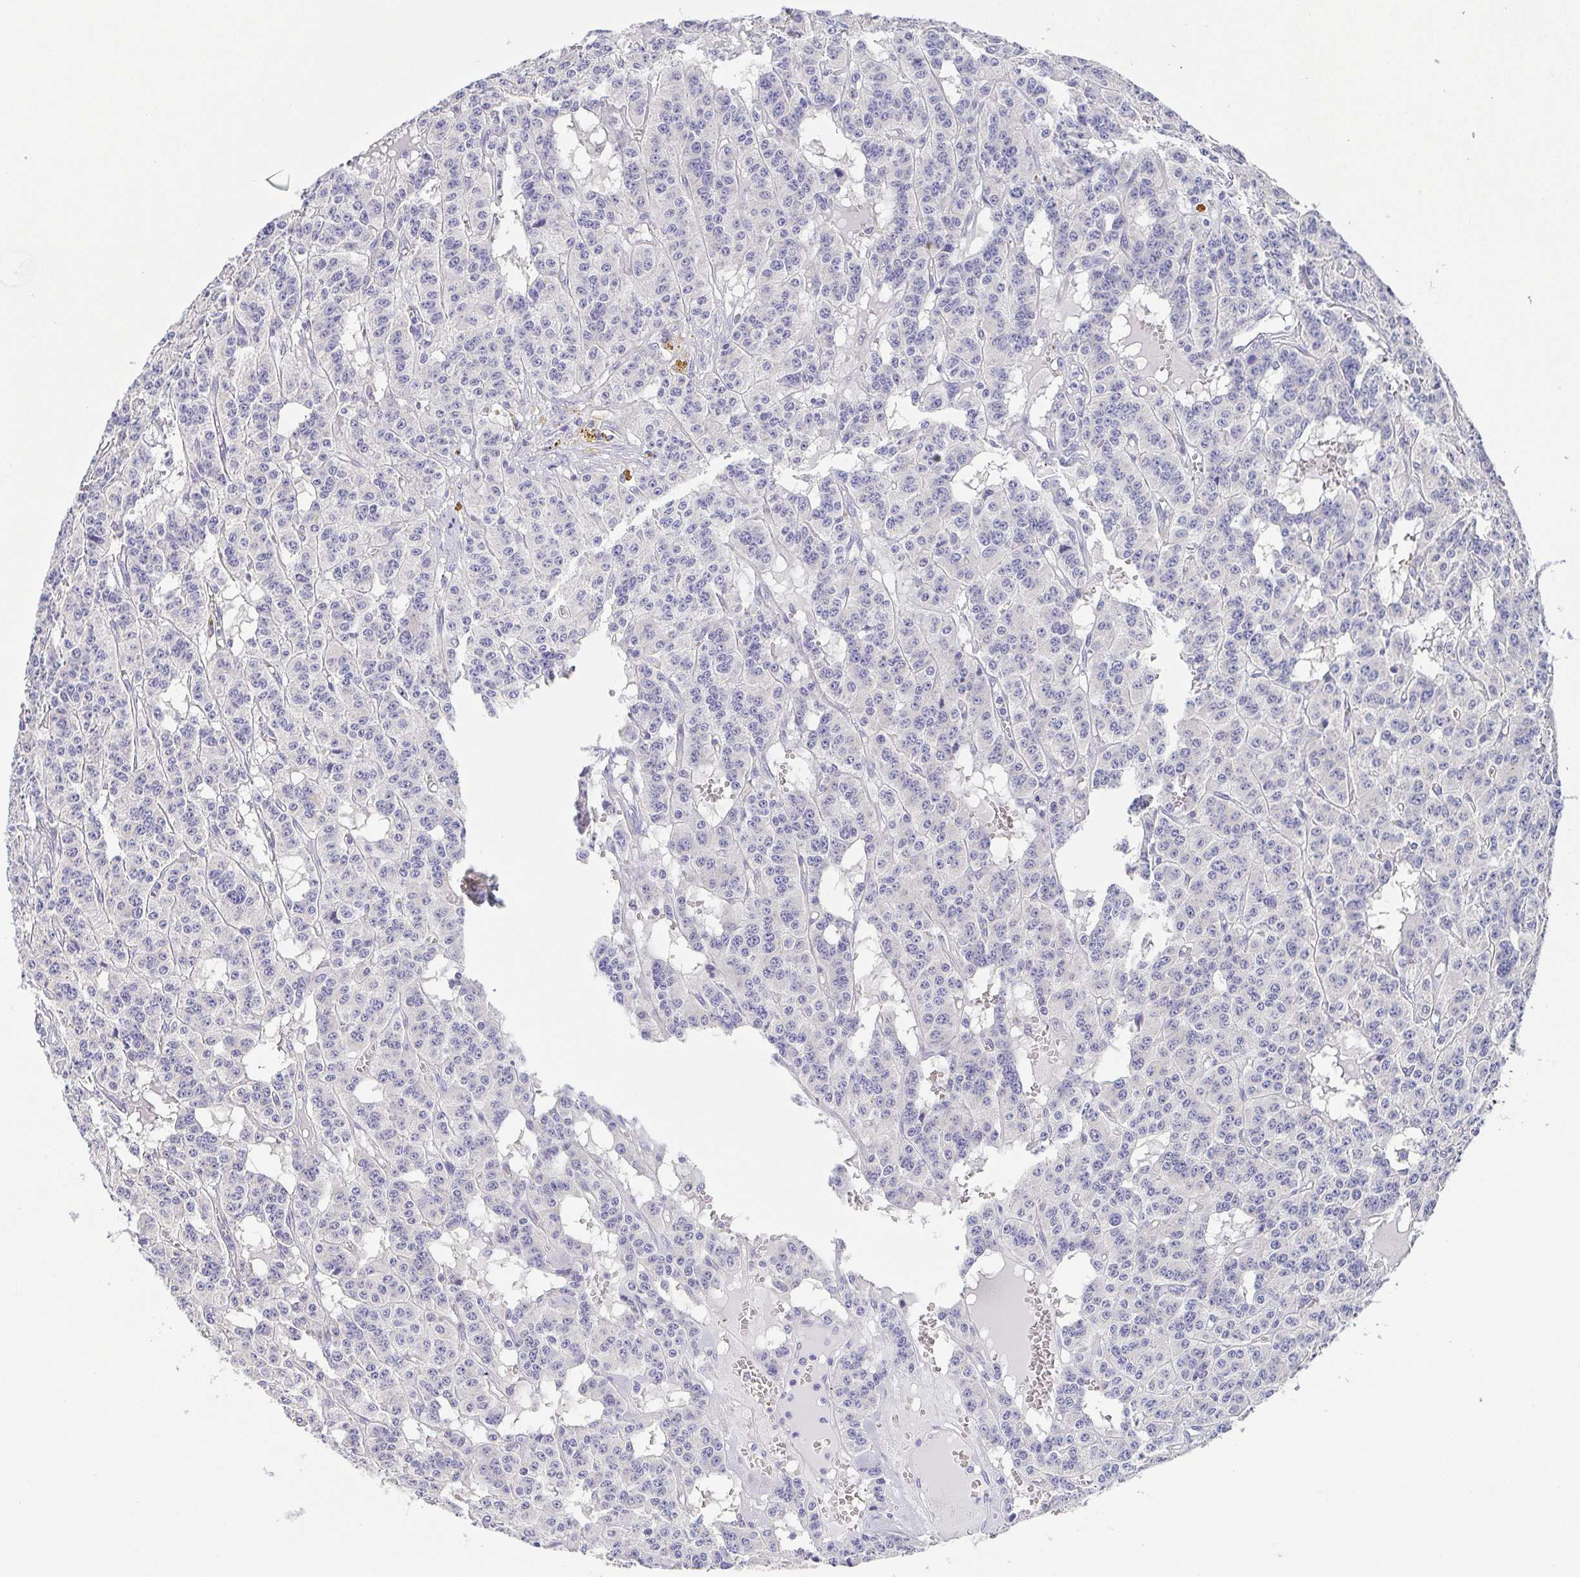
{"staining": {"intensity": "negative", "quantity": "none", "location": "none"}, "tissue": "carcinoid", "cell_type": "Tumor cells", "image_type": "cancer", "snomed": [{"axis": "morphology", "description": "Carcinoid, malignant, NOS"}, {"axis": "topography", "description": "Lung"}], "caption": "This histopathology image is of carcinoid stained with IHC to label a protein in brown with the nuclei are counter-stained blue. There is no expression in tumor cells.", "gene": "PKDREJ", "patient": {"sex": "female", "age": 71}}